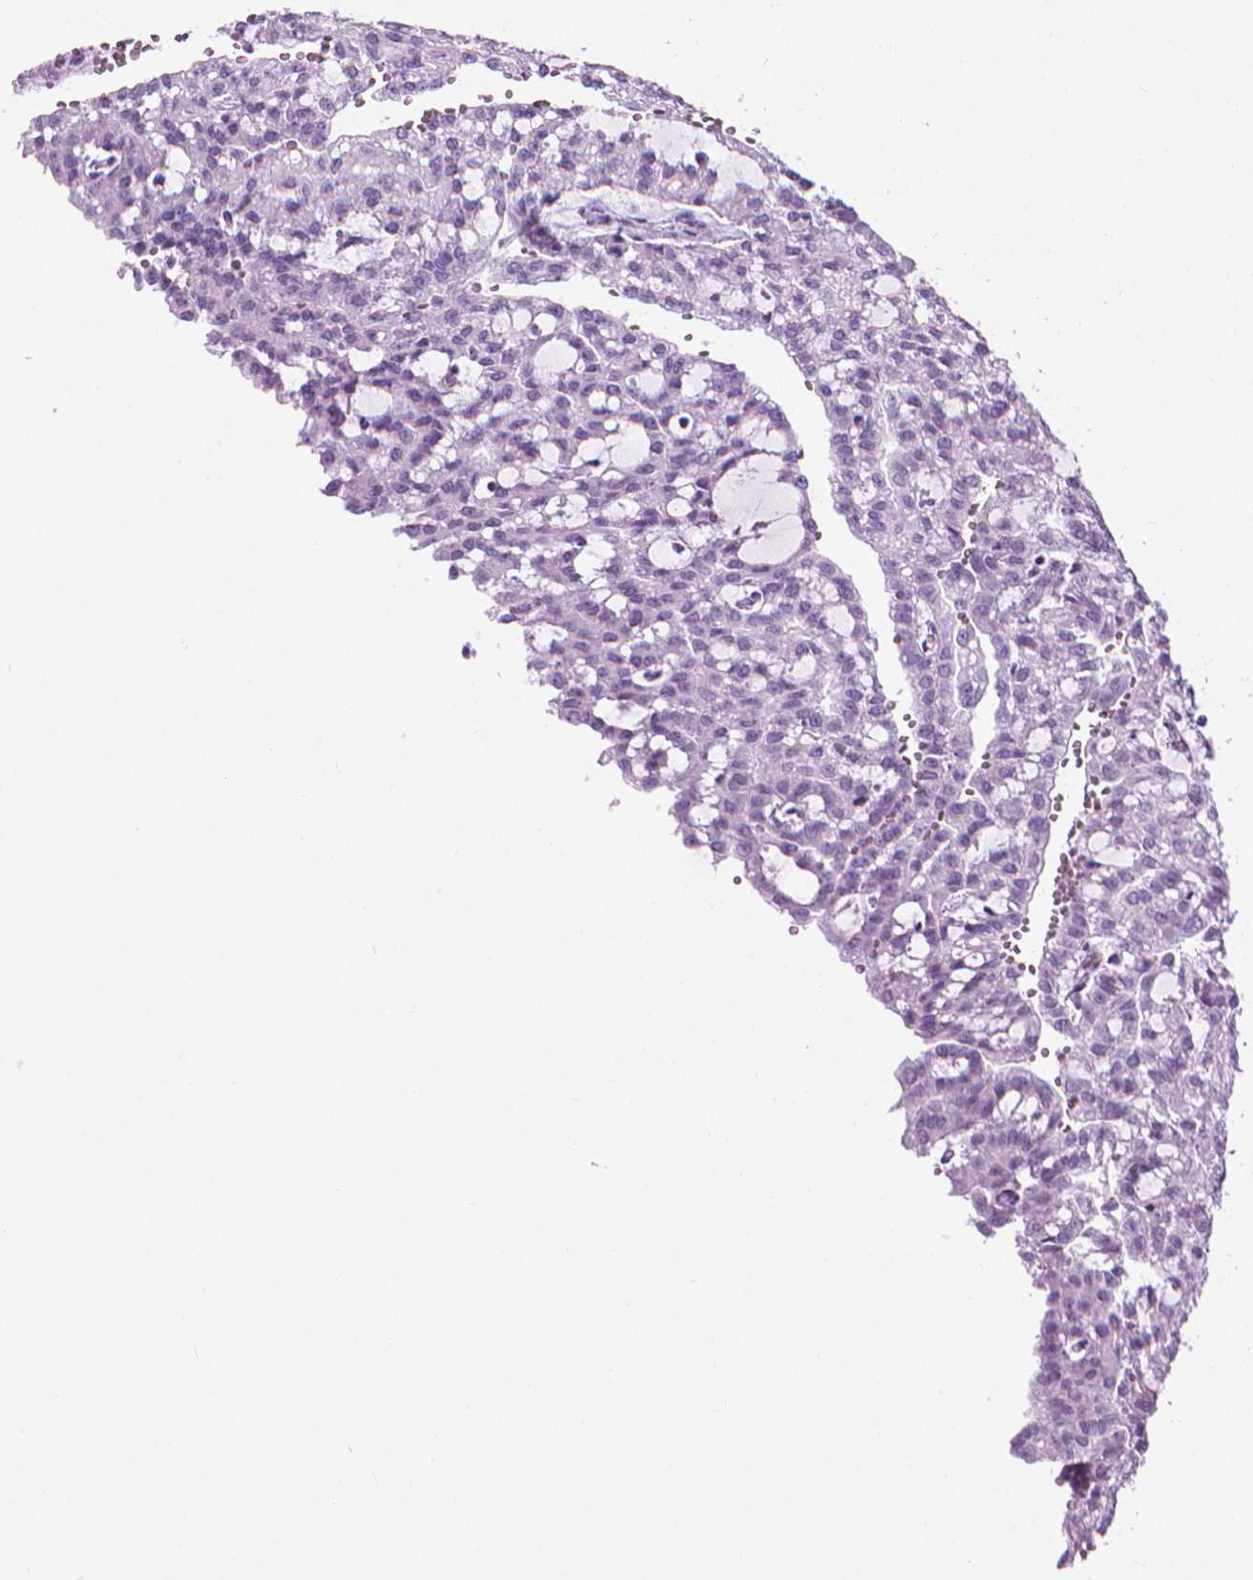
{"staining": {"intensity": "negative", "quantity": "none", "location": "none"}, "tissue": "renal cancer", "cell_type": "Tumor cells", "image_type": "cancer", "snomed": [{"axis": "morphology", "description": "Adenocarcinoma, NOS"}, {"axis": "topography", "description": "Kidney"}], "caption": "High power microscopy image of an immunohistochemistry histopathology image of adenocarcinoma (renal), revealing no significant staining in tumor cells.", "gene": "DNAI7", "patient": {"sex": "male", "age": 63}}